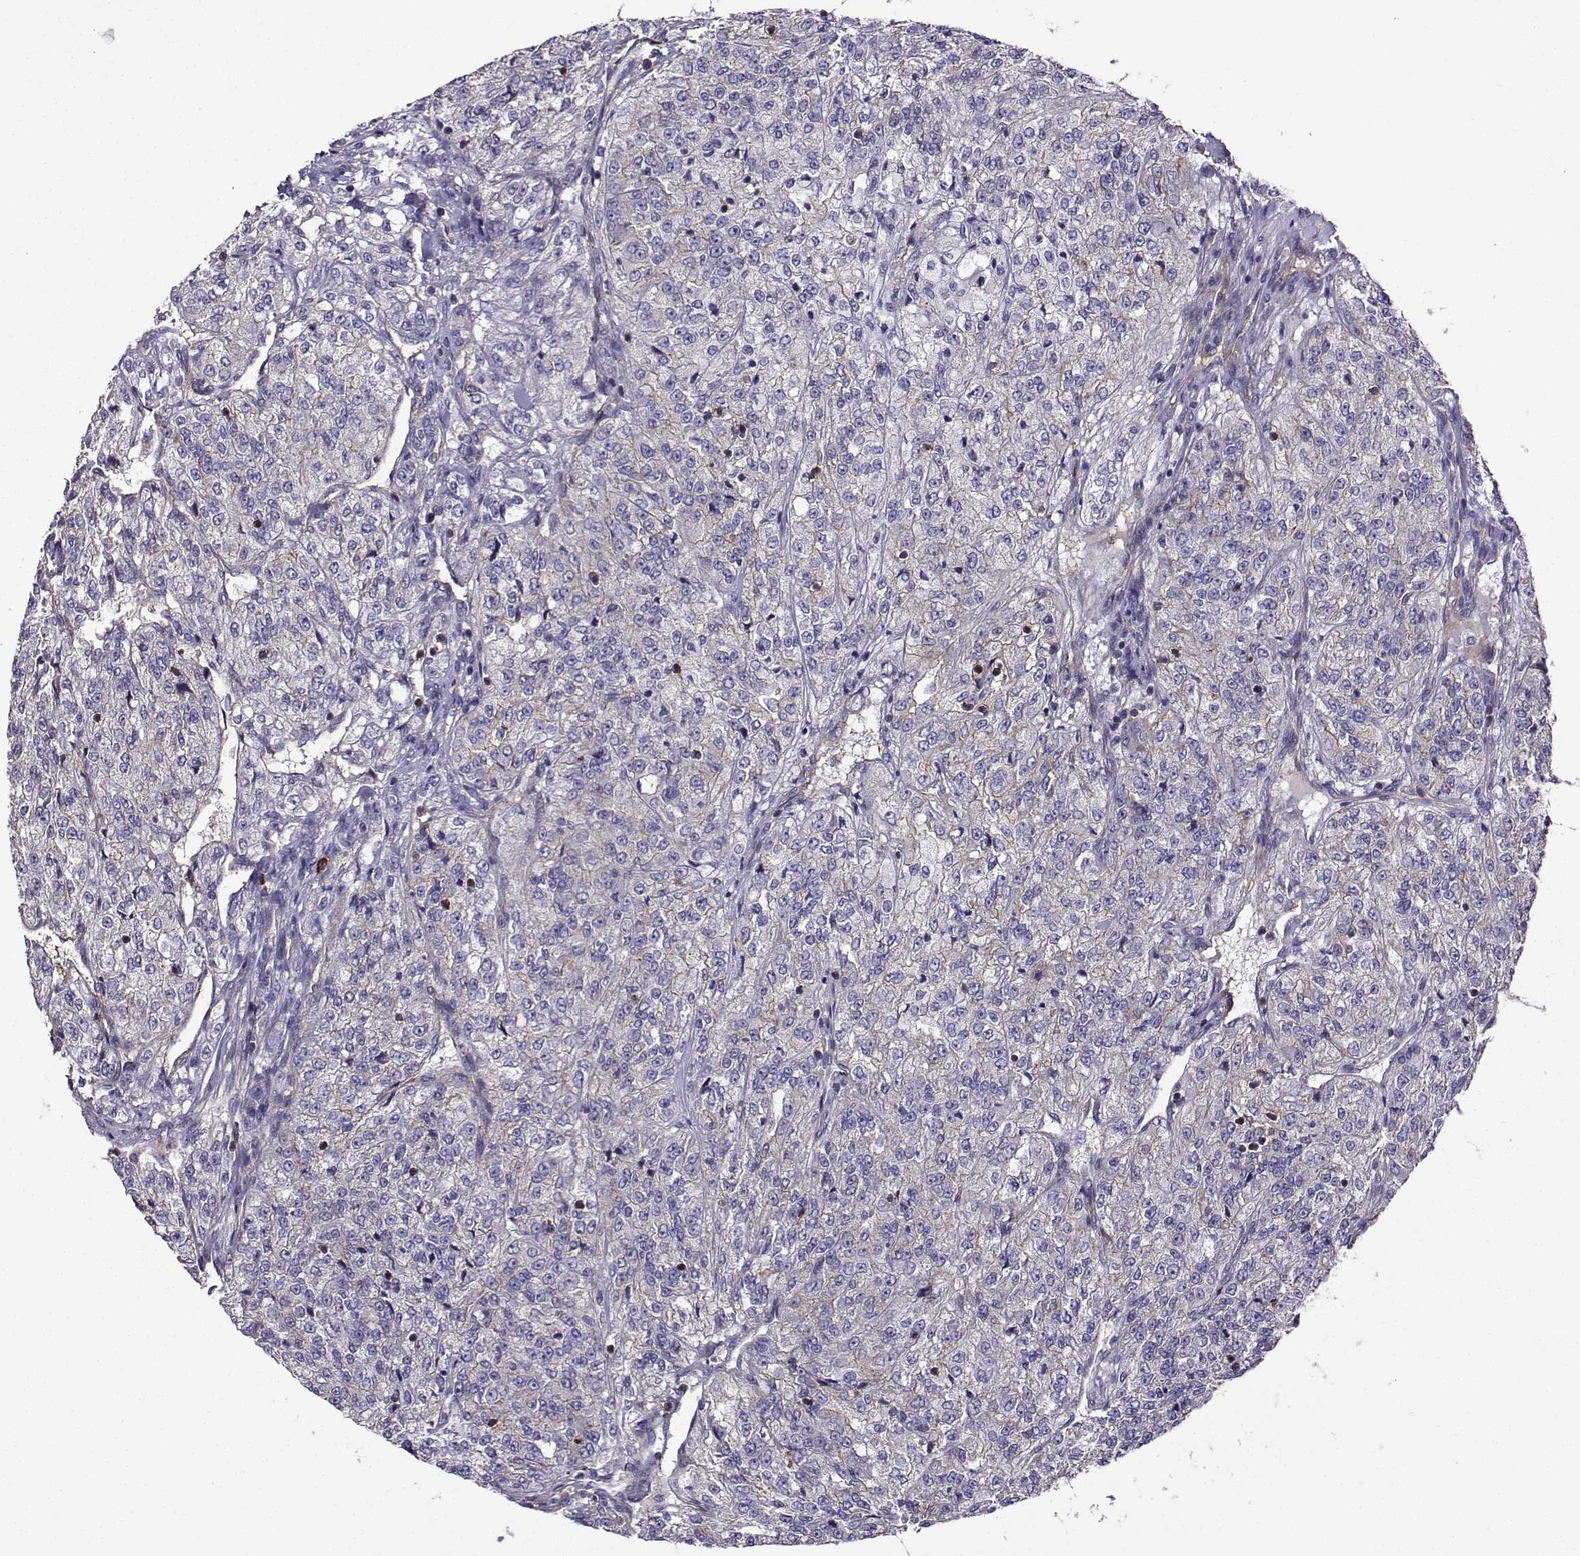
{"staining": {"intensity": "moderate", "quantity": "<25%", "location": "cytoplasmic/membranous"}, "tissue": "renal cancer", "cell_type": "Tumor cells", "image_type": "cancer", "snomed": [{"axis": "morphology", "description": "Adenocarcinoma, NOS"}, {"axis": "topography", "description": "Kidney"}], "caption": "This micrograph demonstrates immunohistochemistry staining of human renal cancer, with low moderate cytoplasmic/membranous expression in approximately <25% of tumor cells.", "gene": "ITGB8", "patient": {"sex": "female", "age": 63}}